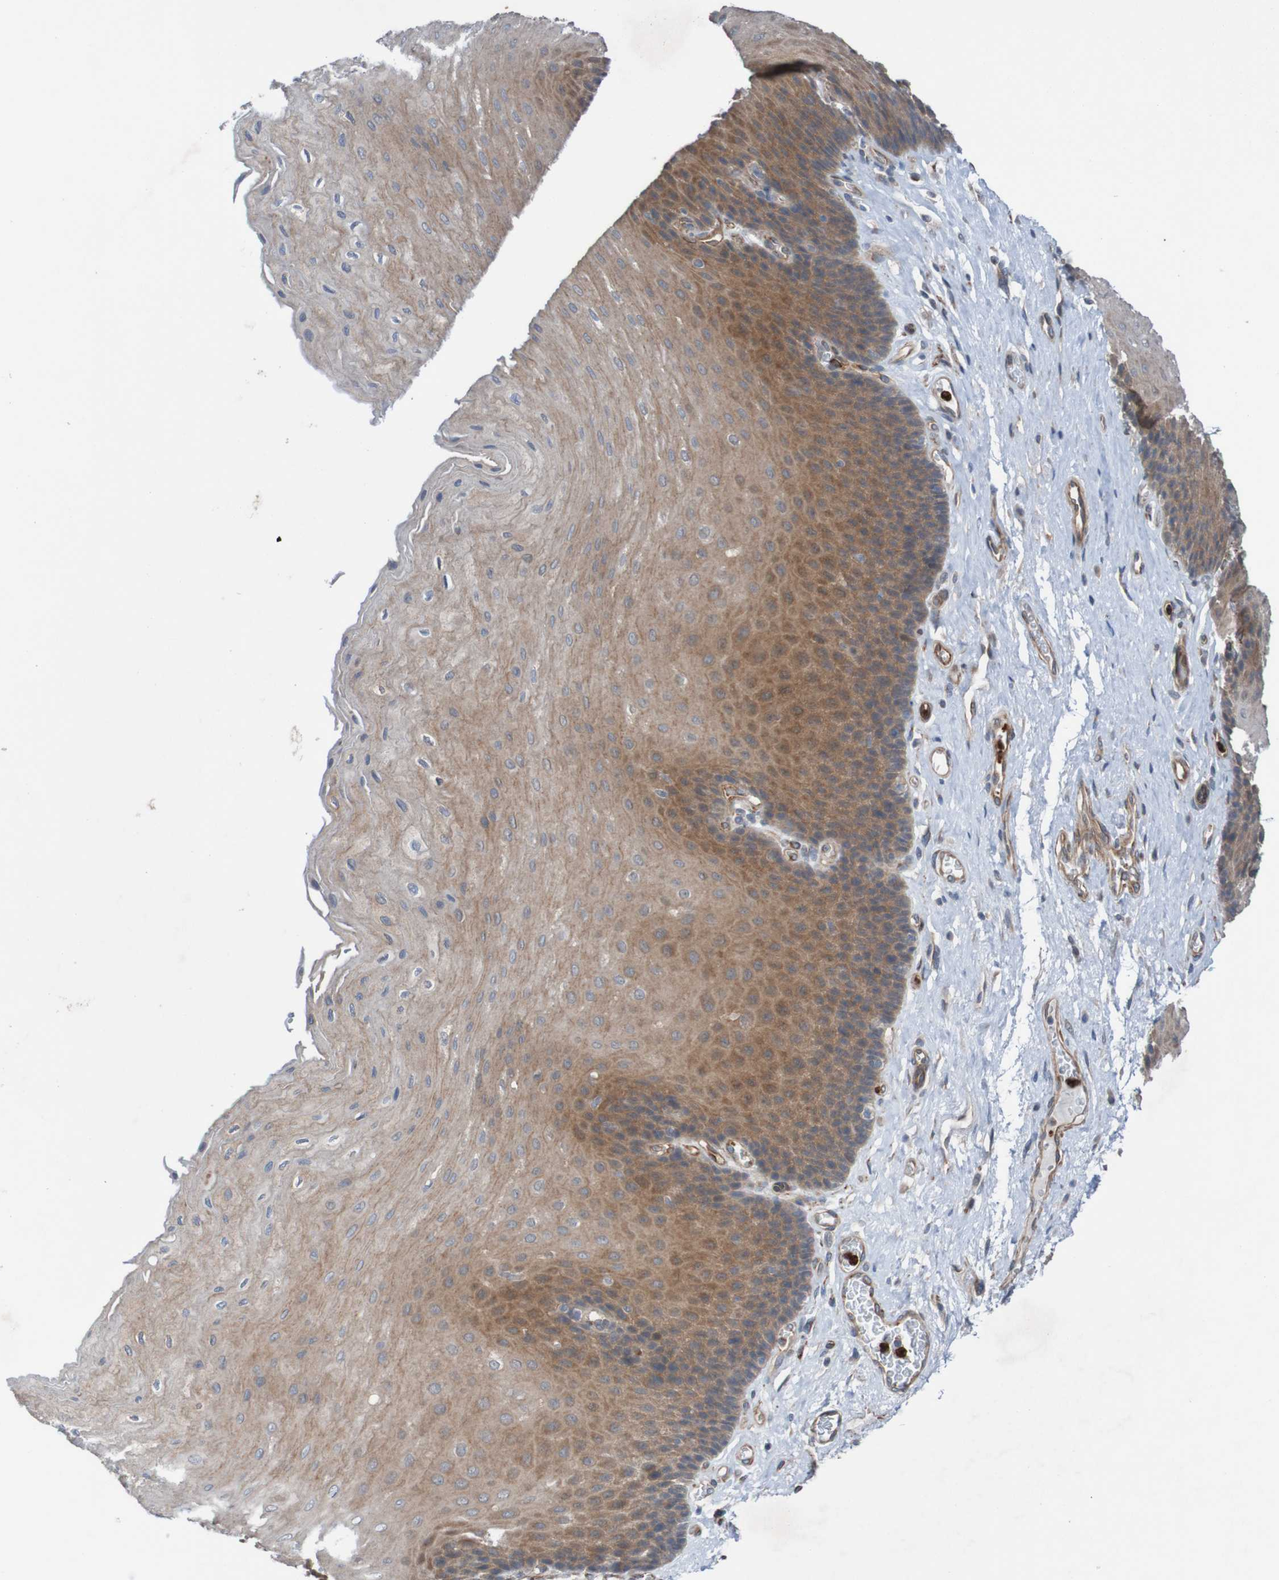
{"staining": {"intensity": "moderate", "quantity": ">75%", "location": "cytoplasmic/membranous"}, "tissue": "esophagus", "cell_type": "Squamous epithelial cells", "image_type": "normal", "snomed": [{"axis": "morphology", "description": "Normal tissue, NOS"}, {"axis": "topography", "description": "Esophagus"}], "caption": "Moderate cytoplasmic/membranous staining is present in approximately >75% of squamous epithelial cells in unremarkable esophagus. (IHC, brightfield microscopy, high magnification).", "gene": "ST8SIA6", "patient": {"sex": "female", "age": 72}}